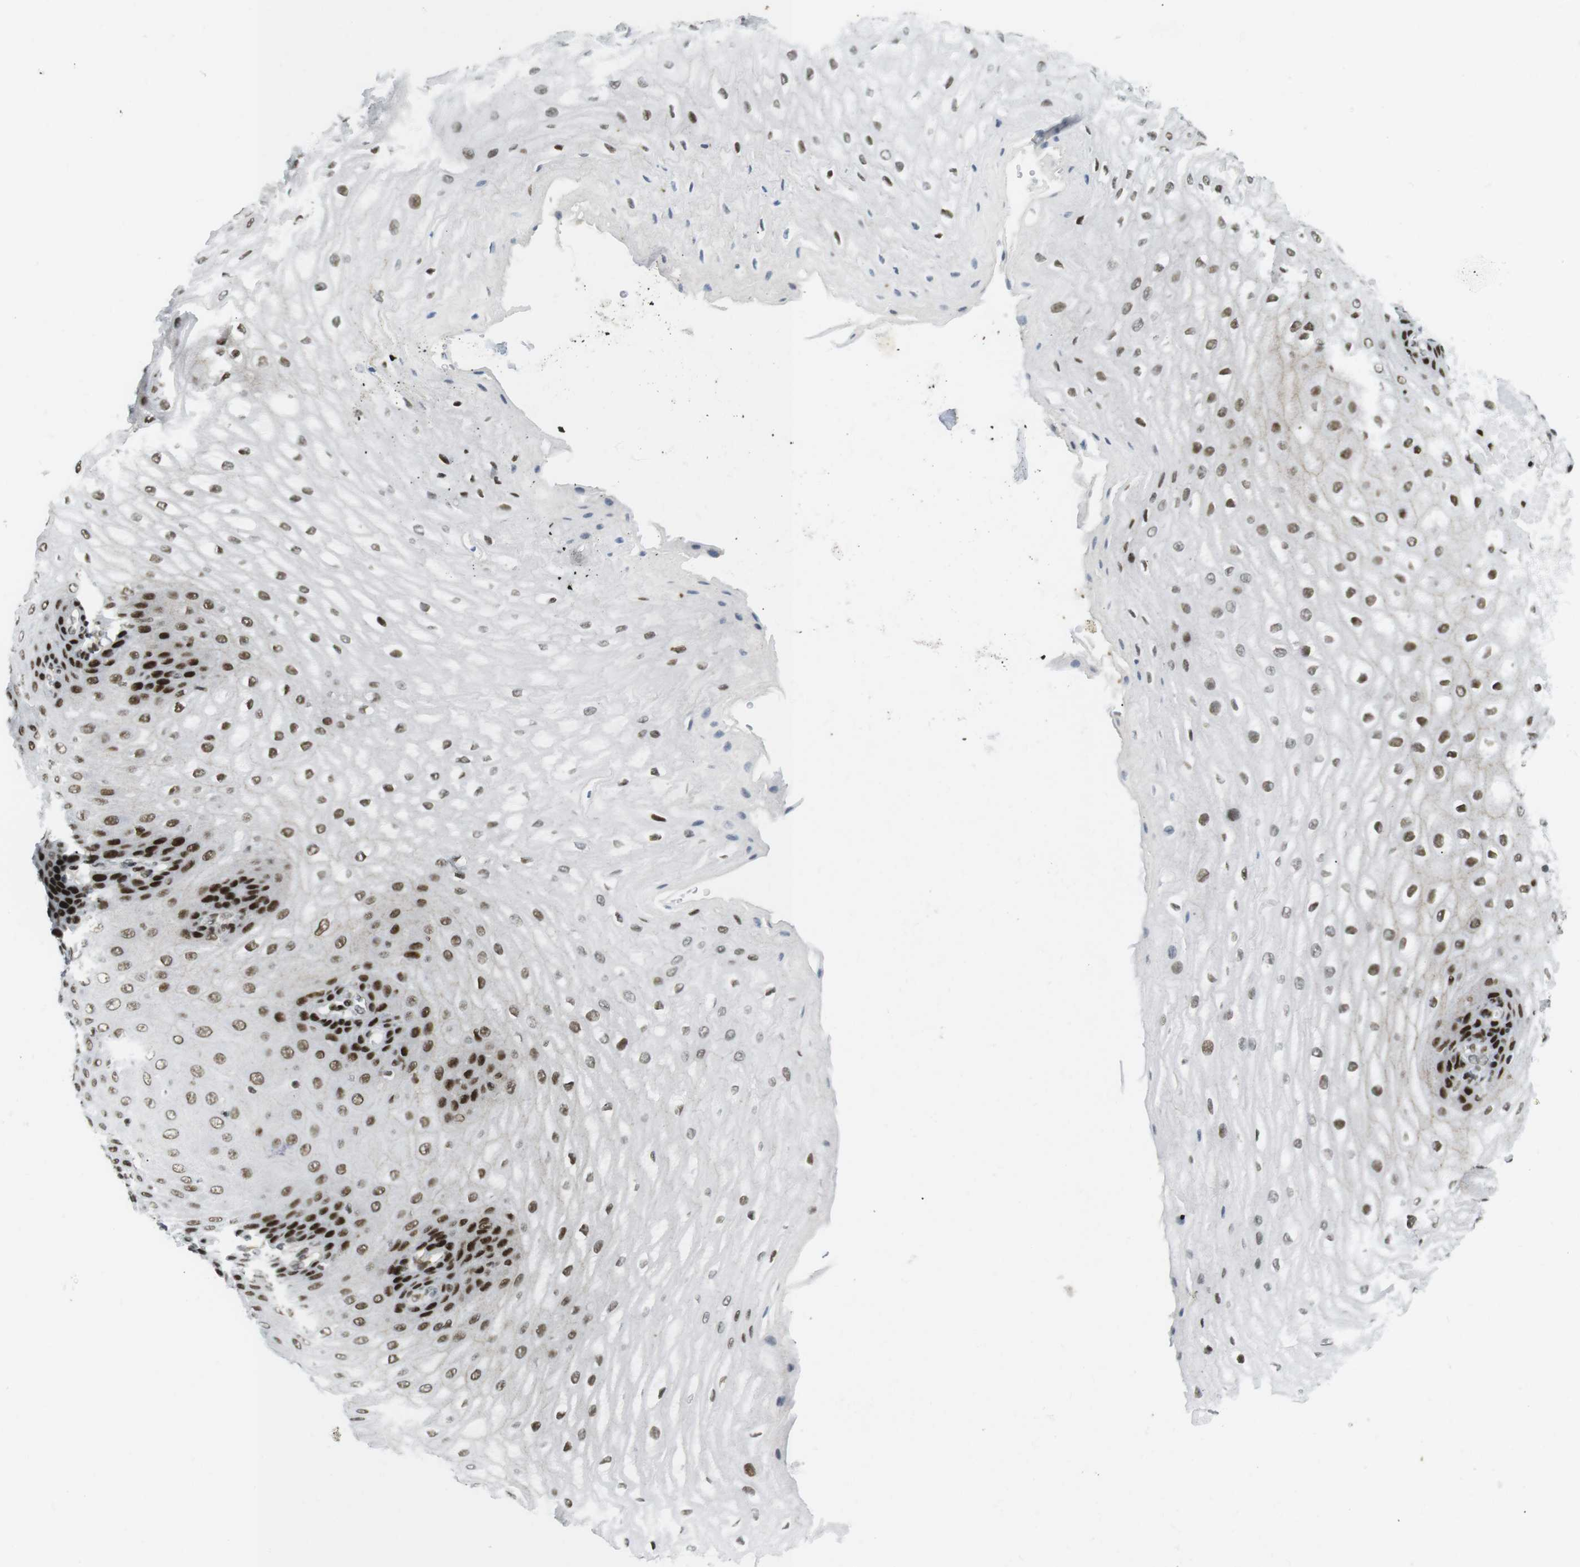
{"staining": {"intensity": "strong", "quantity": ">75%", "location": "nuclear"}, "tissue": "esophagus", "cell_type": "Squamous epithelial cells", "image_type": "normal", "snomed": [{"axis": "morphology", "description": "Normal tissue, NOS"}, {"axis": "topography", "description": "Esophagus"}], "caption": "Immunohistochemistry (IHC) photomicrograph of unremarkable human esophagus stained for a protein (brown), which demonstrates high levels of strong nuclear expression in about >75% of squamous epithelial cells.", "gene": "ARID1A", "patient": {"sex": "male", "age": 54}}